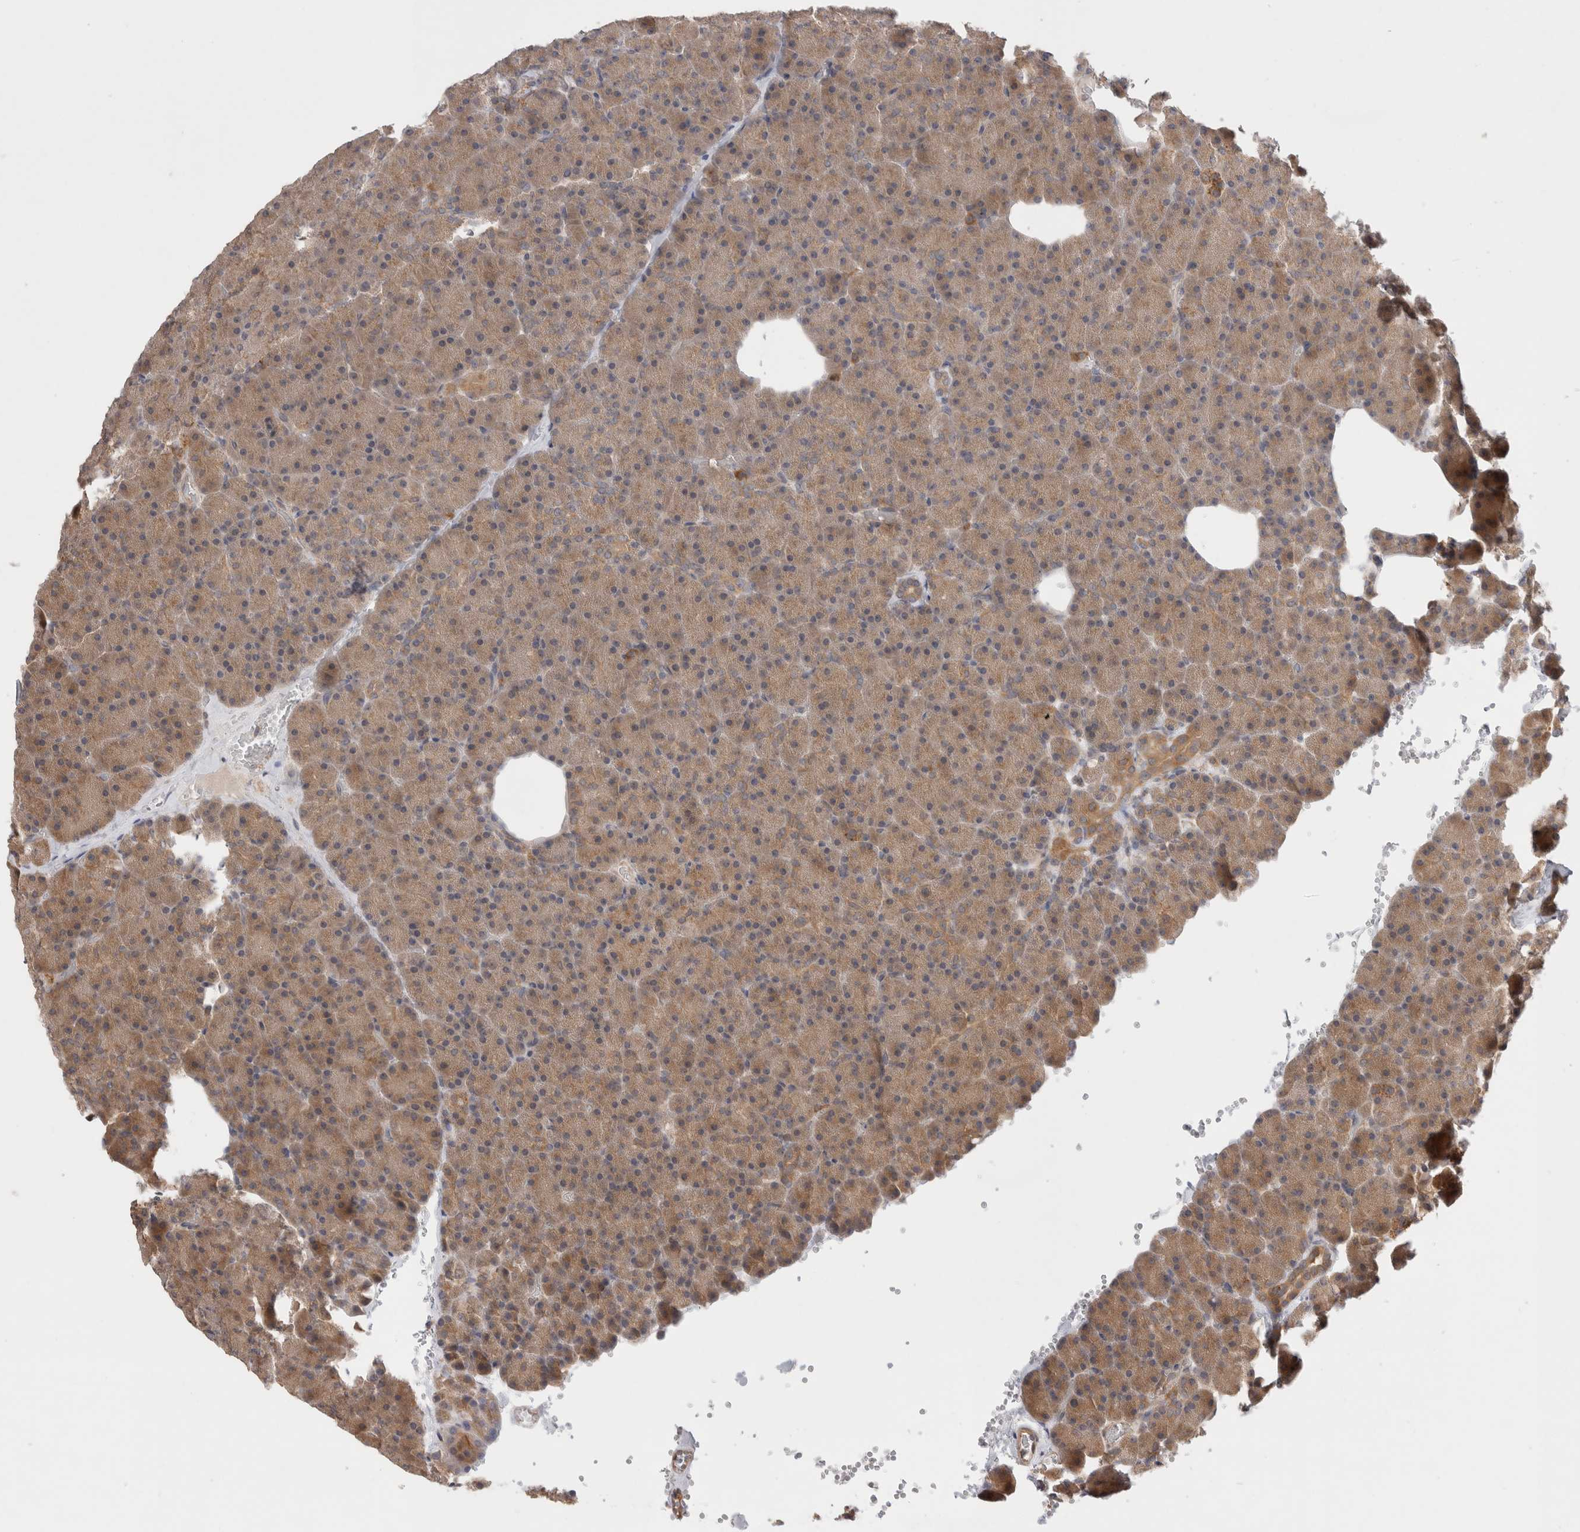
{"staining": {"intensity": "moderate", "quantity": ">75%", "location": "cytoplasmic/membranous"}, "tissue": "pancreas", "cell_type": "Exocrine glandular cells", "image_type": "normal", "snomed": [{"axis": "morphology", "description": "Normal tissue, NOS"}, {"axis": "morphology", "description": "Carcinoid, malignant, NOS"}, {"axis": "topography", "description": "Pancreas"}], "caption": "This is a photomicrograph of IHC staining of benign pancreas, which shows moderate staining in the cytoplasmic/membranous of exocrine glandular cells.", "gene": "VPS28", "patient": {"sex": "female", "age": 35}}